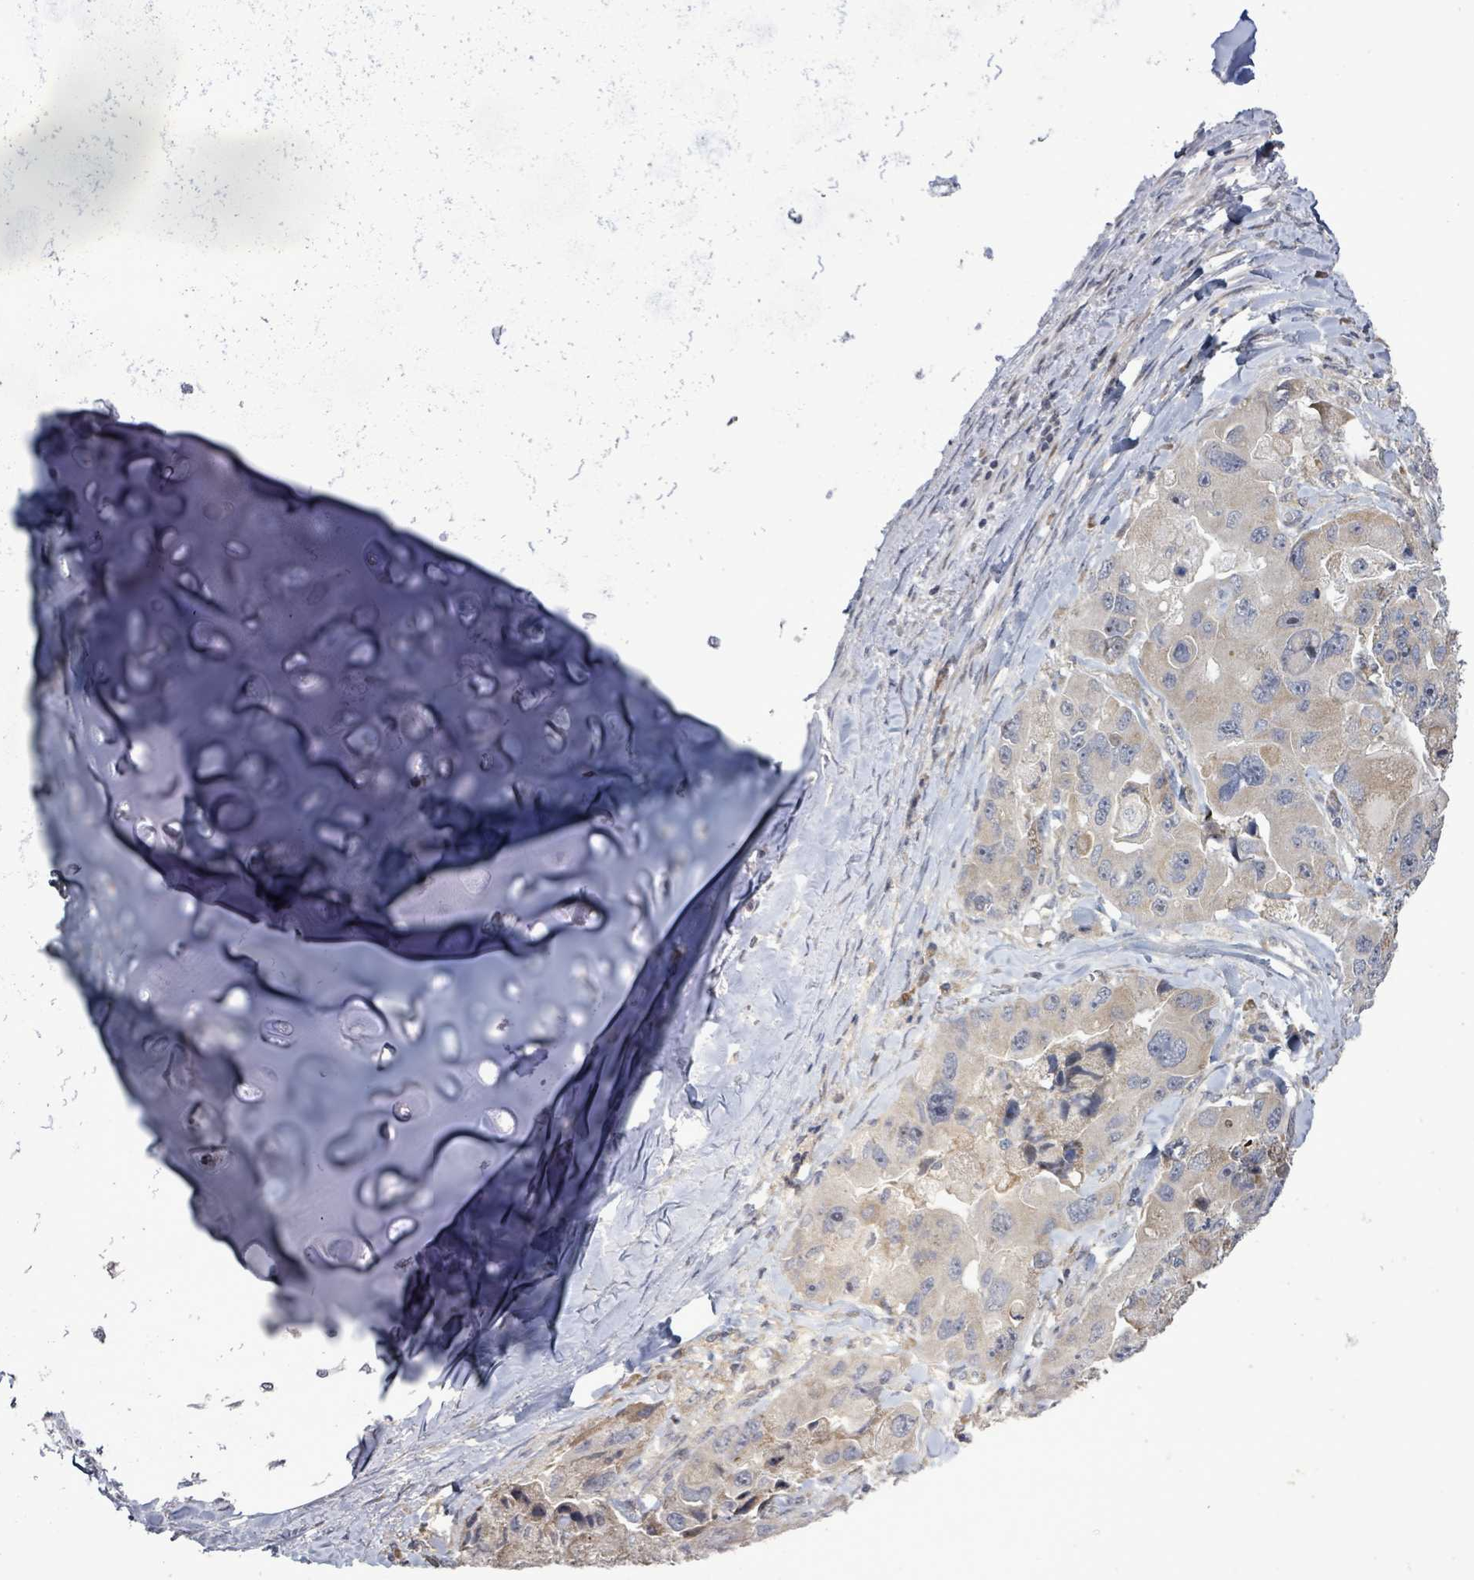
{"staining": {"intensity": "weak", "quantity": "<25%", "location": "cytoplasmic/membranous"}, "tissue": "lung cancer", "cell_type": "Tumor cells", "image_type": "cancer", "snomed": [{"axis": "morphology", "description": "Adenocarcinoma, NOS"}, {"axis": "topography", "description": "Lung"}], "caption": "Tumor cells are negative for brown protein staining in adenocarcinoma (lung). (IHC, brightfield microscopy, high magnification).", "gene": "POMGNT2", "patient": {"sex": "female", "age": 54}}